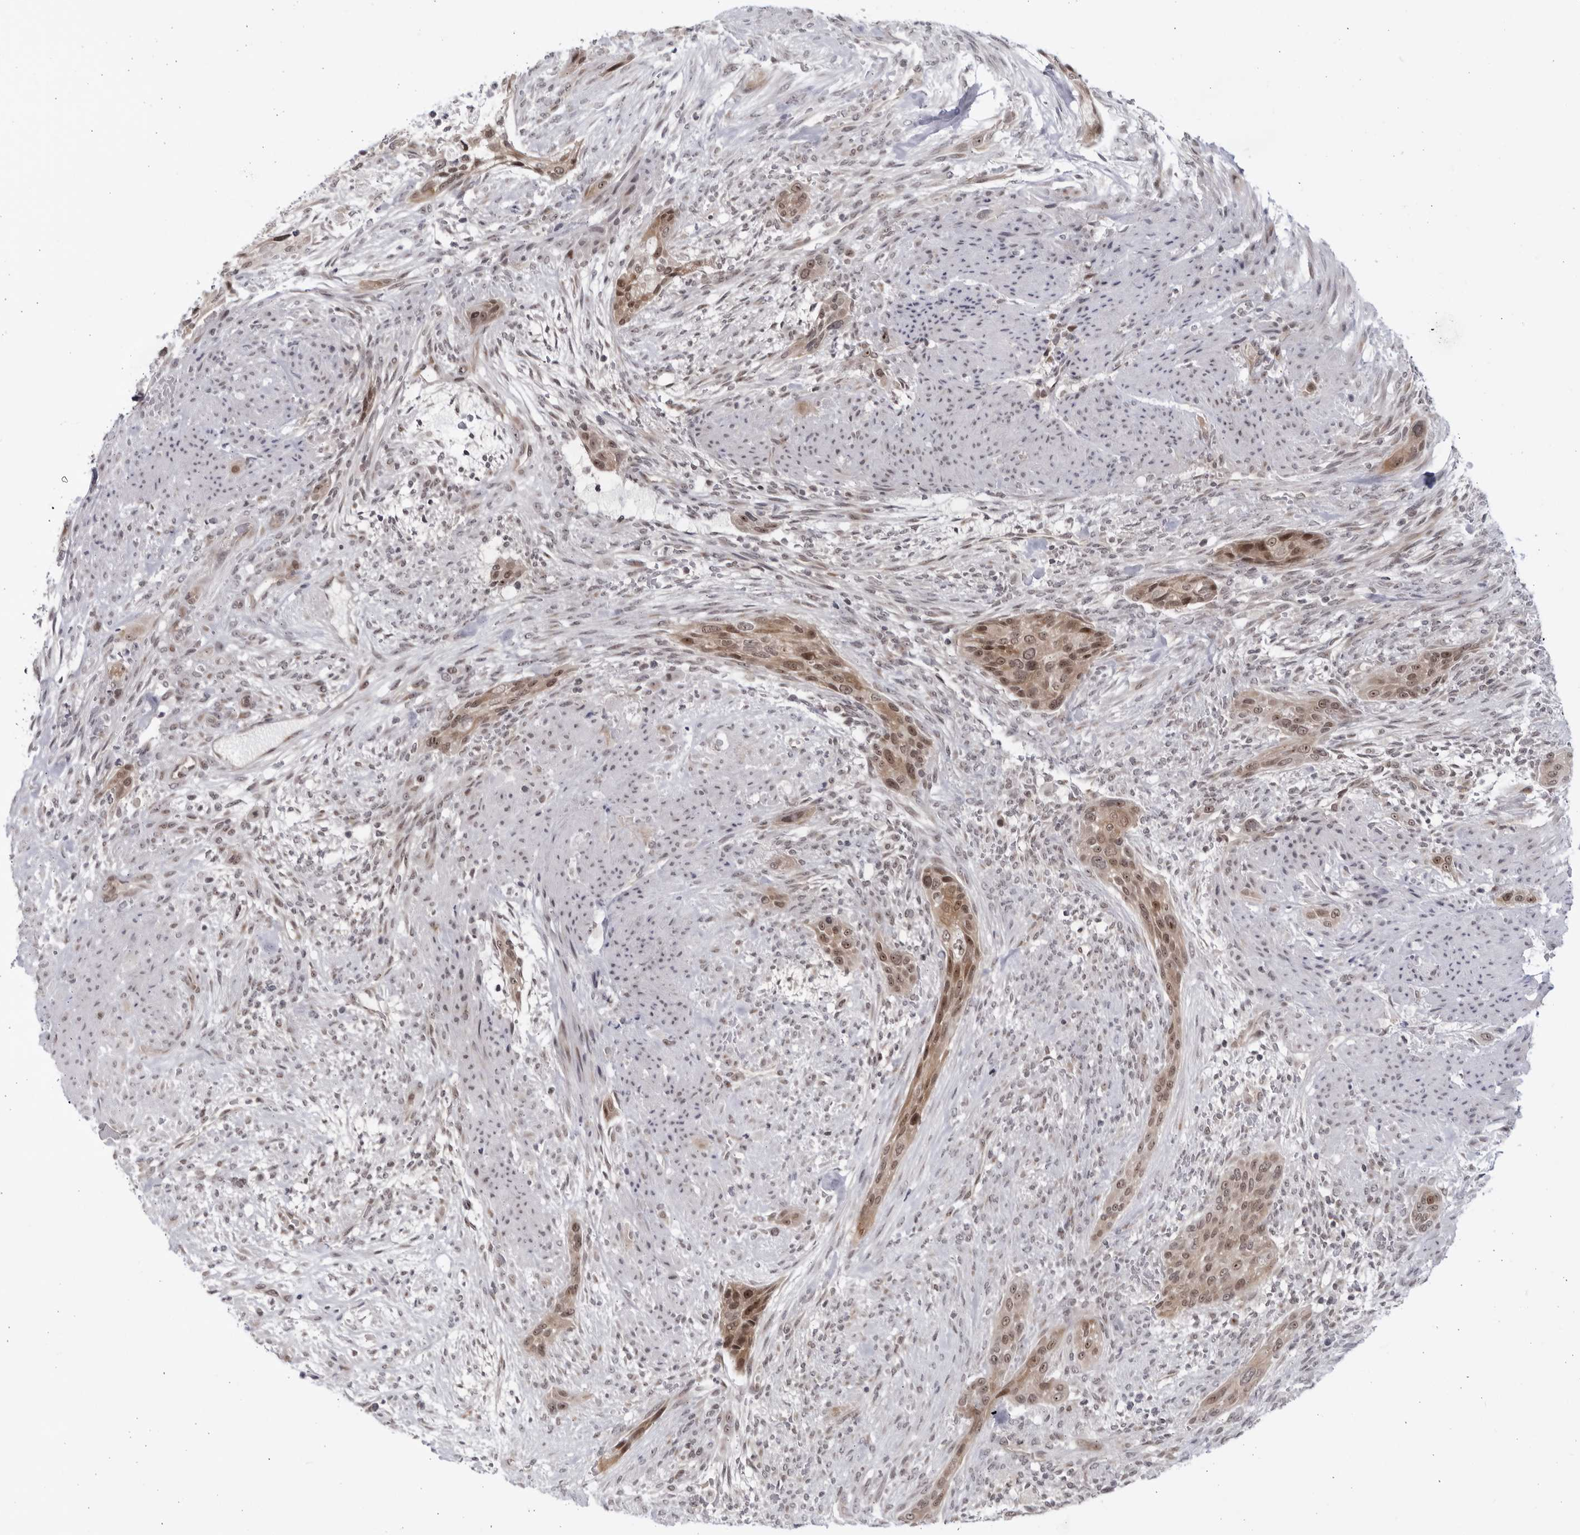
{"staining": {"intensity": "moderate", "quantity": ">75%", "location": "cytoplasmic/membranous,nuclear"}, "tissue": "urothelial cancer", "cell_type": "Tumor cells", "image_type": "cancer", "snomed": [{"axis": "morphology", "description": "Urothelial carcinoma, High grade"}, {"axis": "topography", "description": "Urinary bladder"}], "caption": "Urothelial cancer stained for a protein (brown) exhibits moderate cytoplasmic/membranous and nuclear positive expression in approximately >75% of tumor cells.", "gene": "ITGB3BP", "patient": {"sex": "male", "age": 35}}